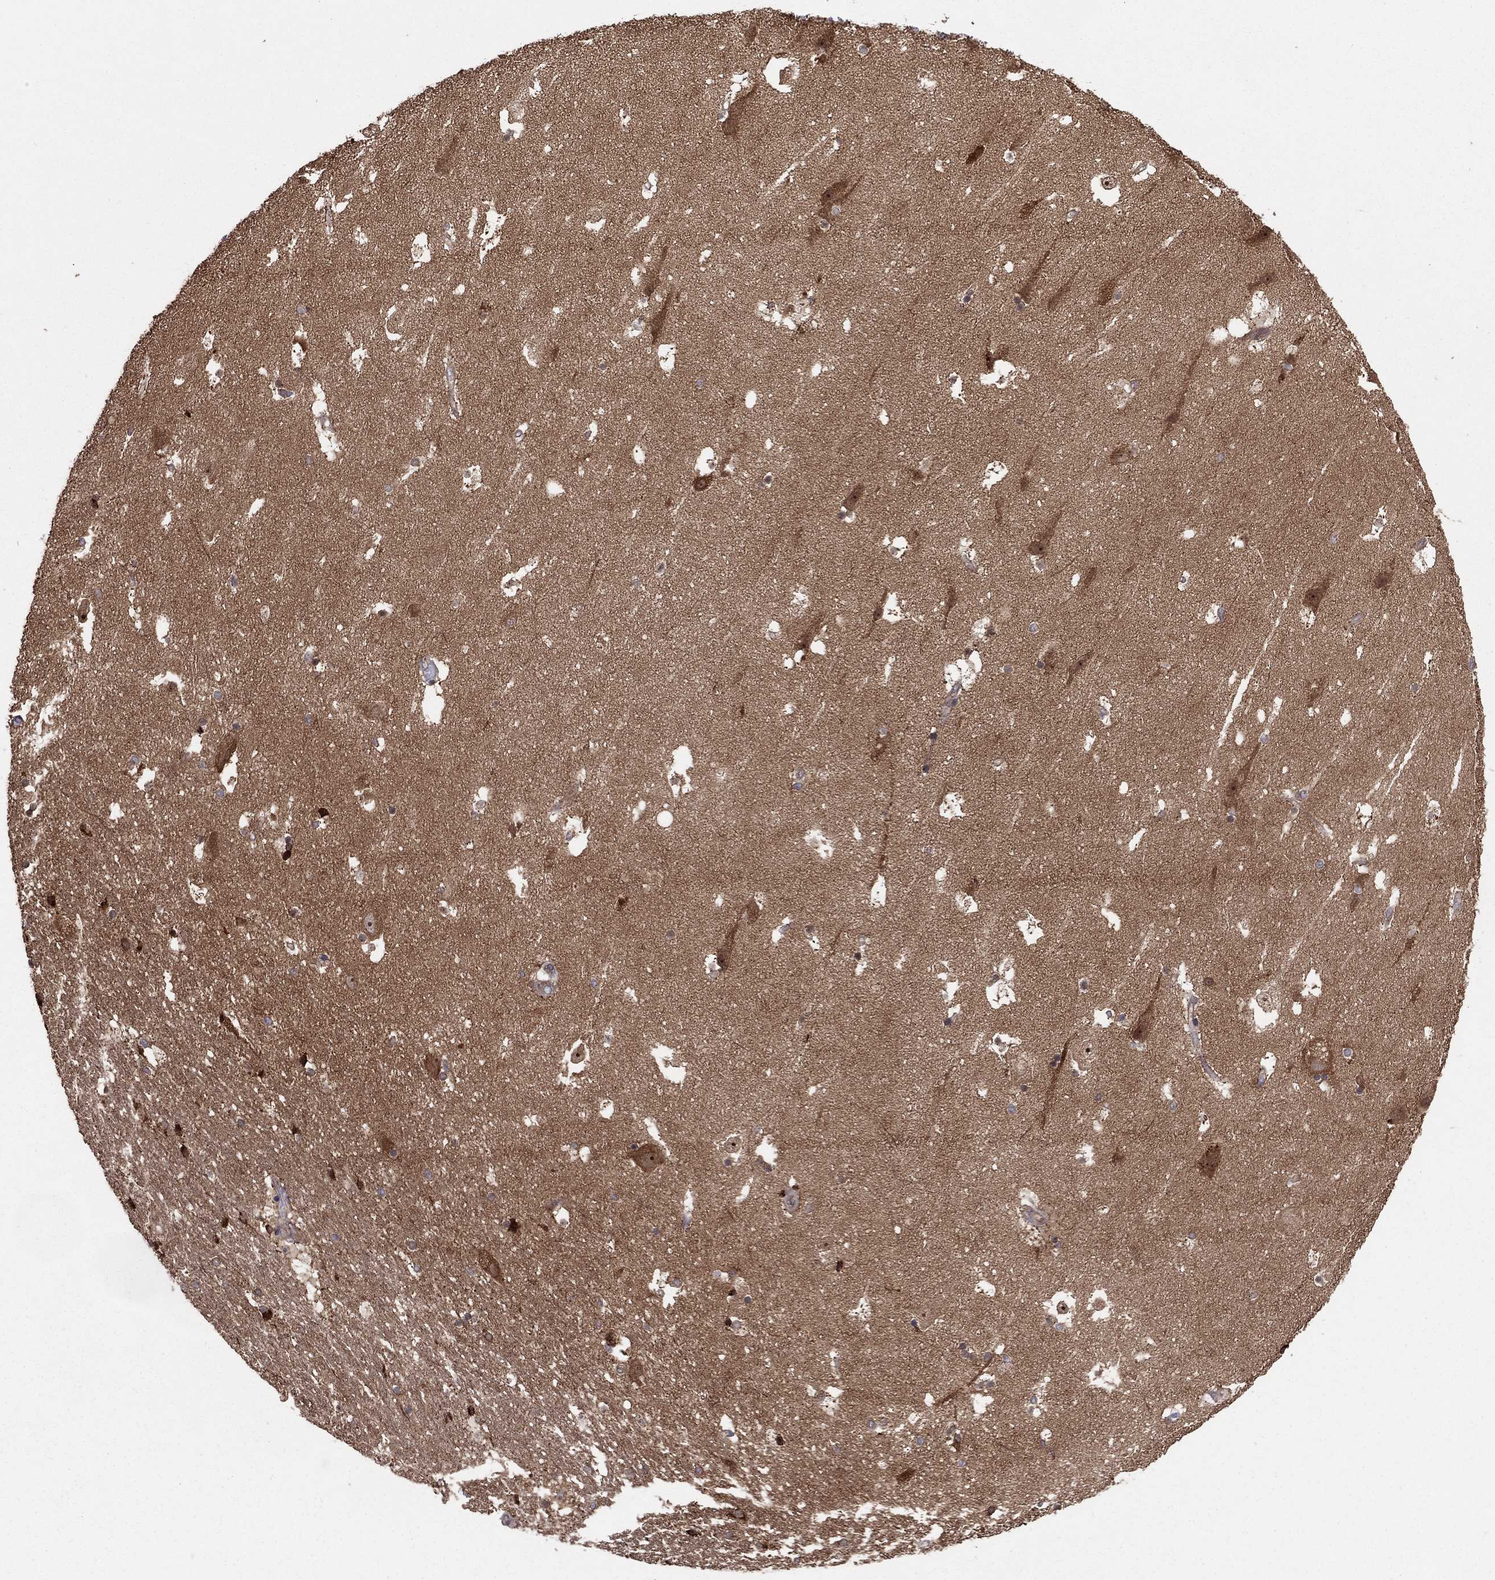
{"staining": {"intensity": "strong", "quantity": "25%-75%", "location": "nuclear"}, "tissue": "hippocampus", "cell_type": "Glial cells", "image_type": "normal", "snomed": [{"axis": "morphology", "description": "Normal tissue, NOS"}, {"axis": "topography", "description": "Hippocampus"}], "caption": "Hippocampus stained with DAB (3,3'-diaminobenzidine) immunohistochemistry (IHC) shows high levels of strong nuclear staining in about 25%-75% of glial cells. The protein is stained brown, and the nuclei are stained in blue (DAB IHC with brightfield microscopy, high magnification).", "gene": "BMERB1", "patient": {"sex": "male", "age": 51}}